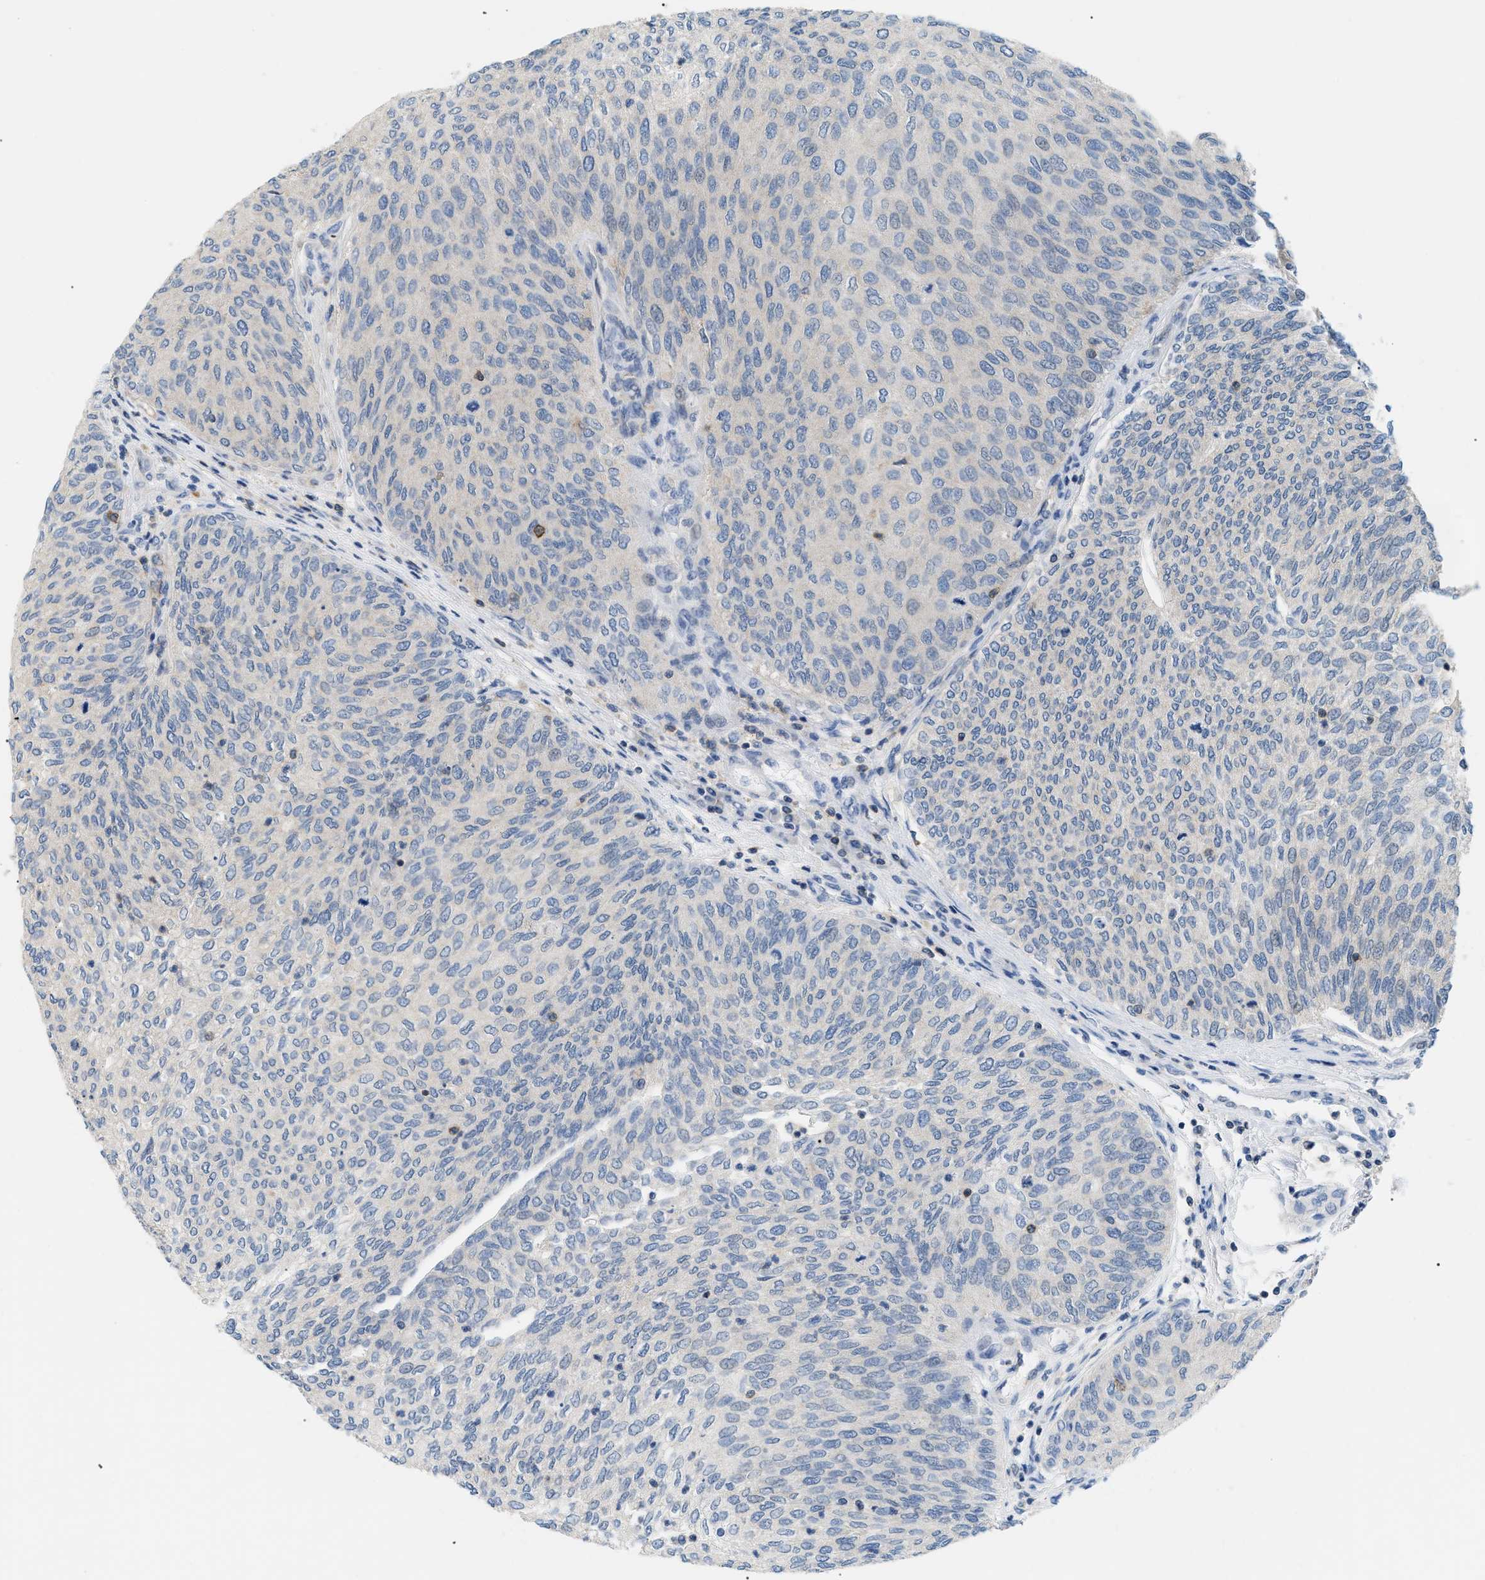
{"staining": {"intensity": "negative", "quantity": "none", "location": "none"}, "tissue": "urothelial cancer", "cell_type": "Tumor cells", "image_type": "cancer", "snomed": [{"axis": "morphology", "description": "Urothelial carcinoma, Low grade"}, {"axis": "topography", "description": "Urinary bladder"}], "caption": "DAB immunohistochemical staining of human low-grade urothelial carcinoma displays no significant positivity in tumor cells.", "gene": "INPP5D", "patient": {"sex": "female", "age": 79}}